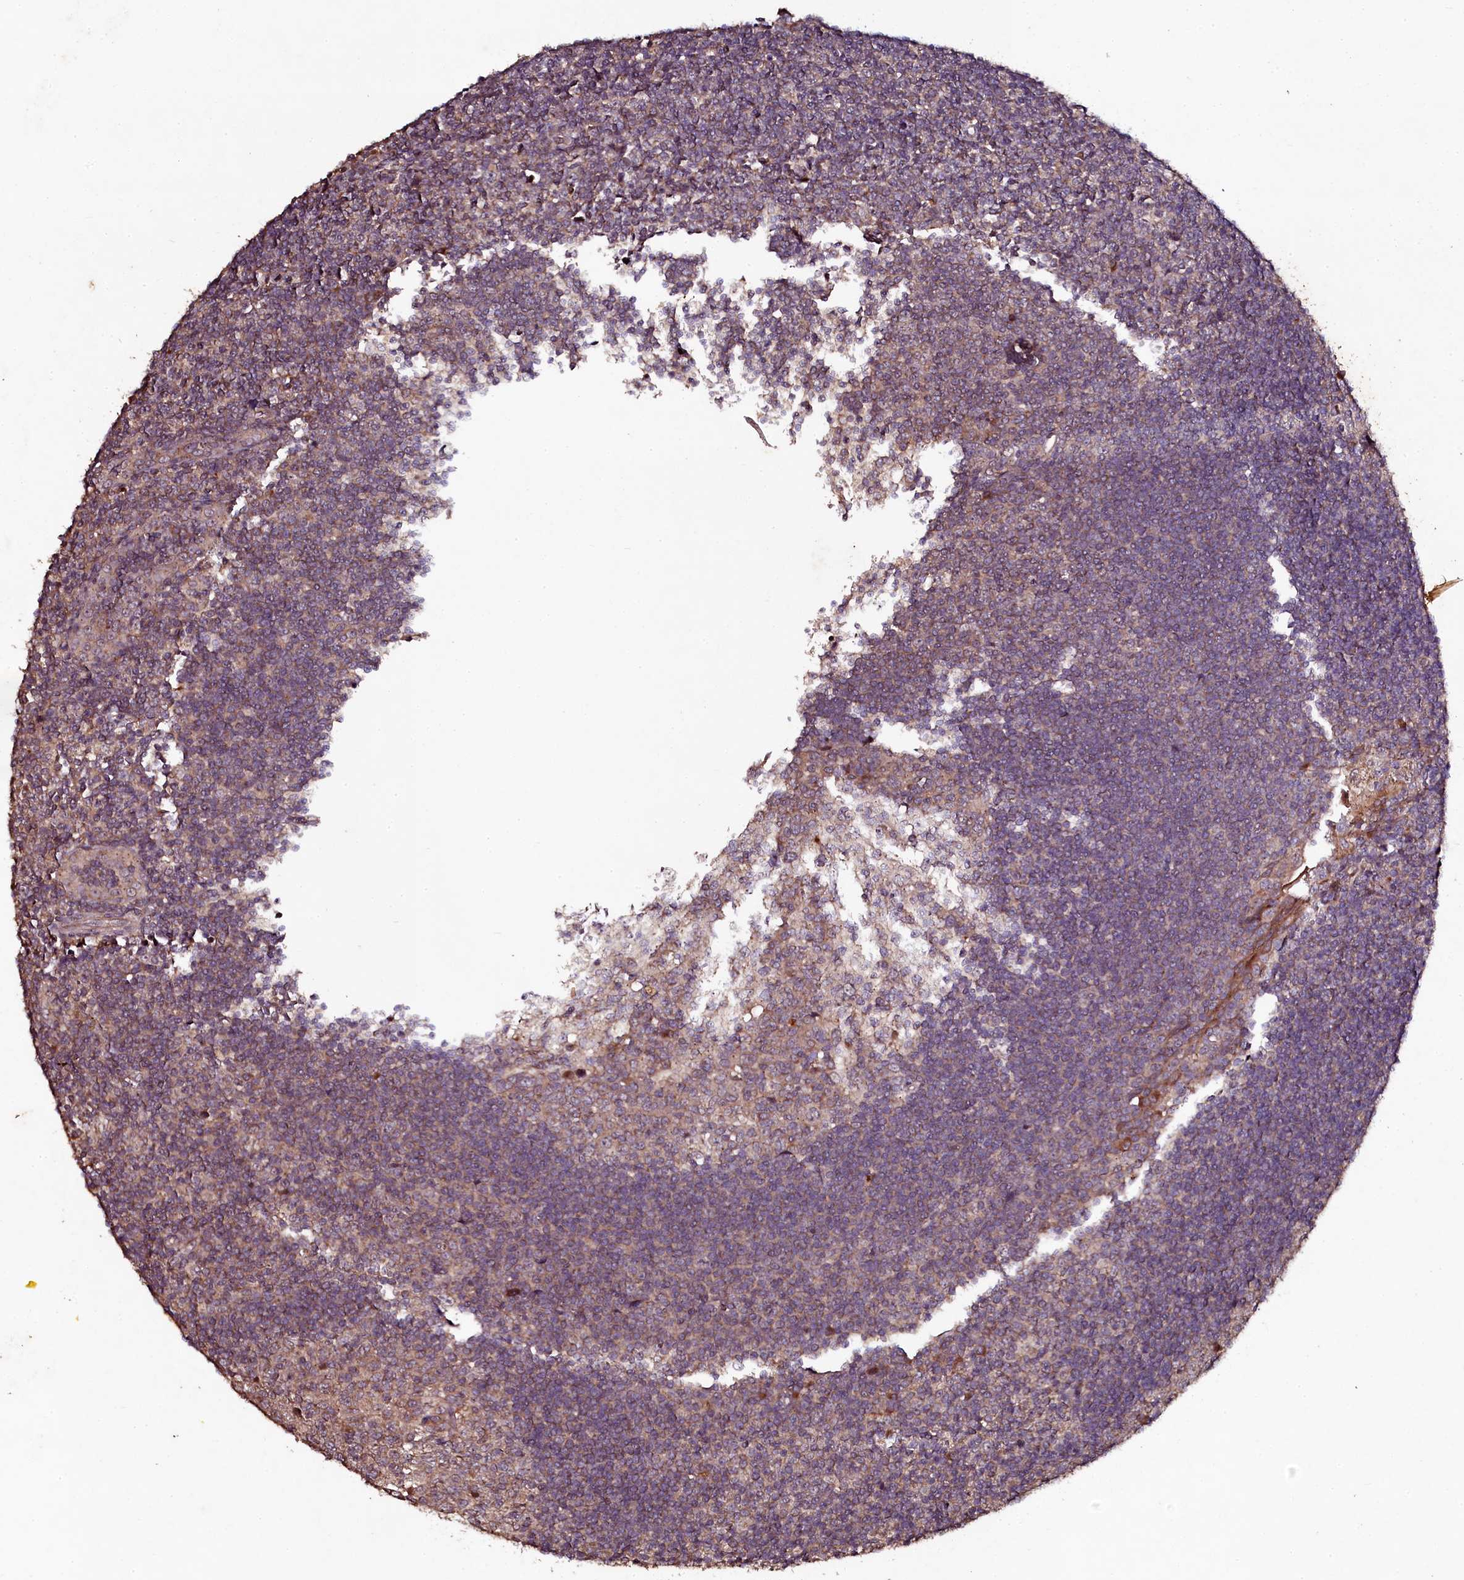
{"staining": {"intensity": "weak", "quantity": "25%-75%", "location": "cytoplasmic/membranous"}, "tissue": "tonsil", "cell_type": "Germinal center cells", "image_type": "normal", "snomed": [{"axis": "morphology", "description": "Normal tissue, NOS"}, {"axis": "topography", "description": "Tonsil"}], "caption": "Protein expression analysis of normal human tonsil reveals weak cytoplasmic/membranous expression in approximately 25%-75% of germinal center cells.", "gene": "SEC24C", "patient": {"sex": "male", "age": 27}}